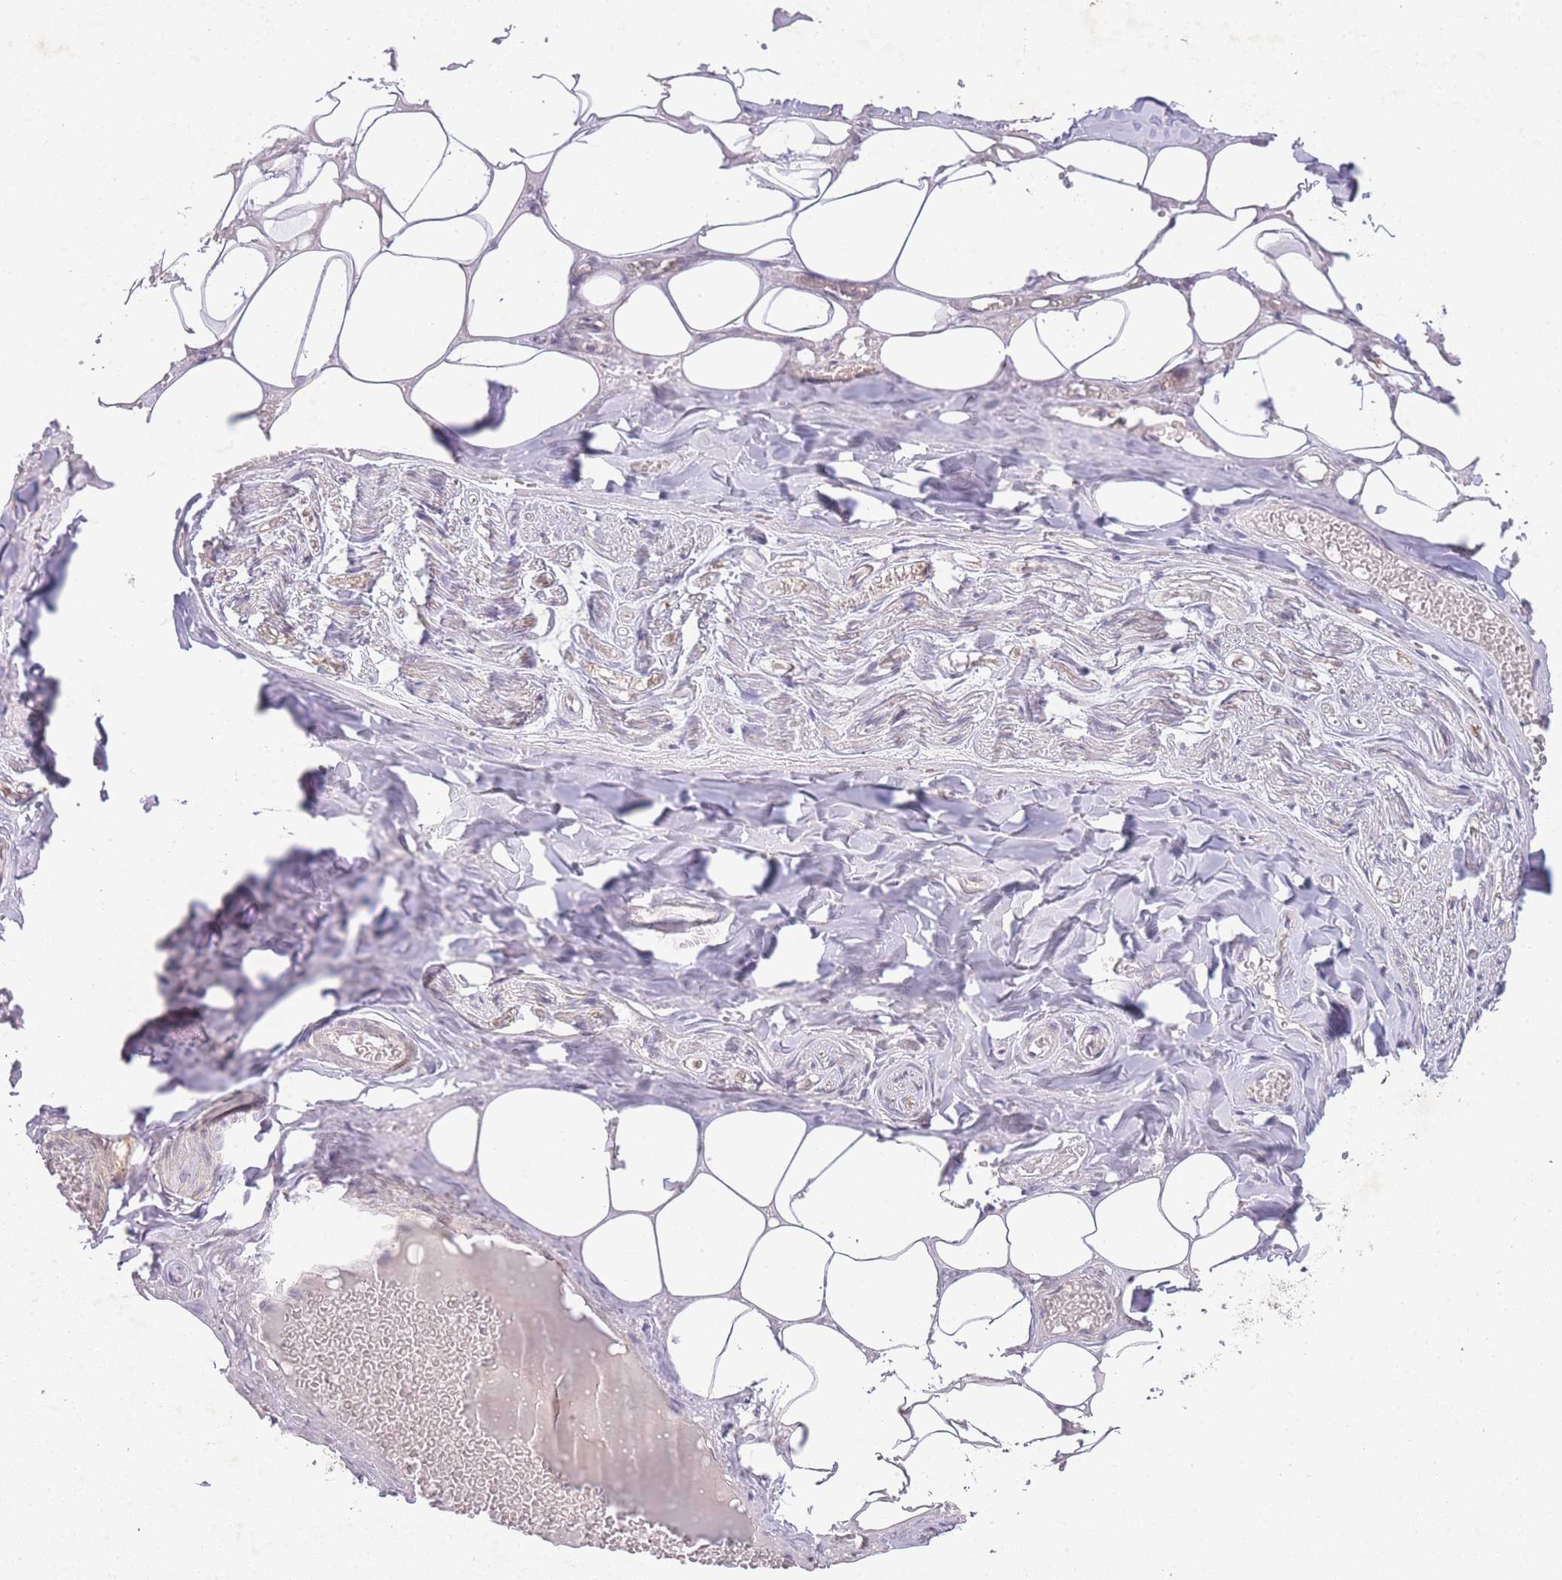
{"staining": {"intensity": "negative", "quantity": "none", "location": "none"}, "tissue": "adipose tissue", "cell_type": "Adipocytes", "image_type": "normal", "snomed": [{"axis": "morphology", "description": "Normal tissue, NOS"}, {"axis": "topography", "description": "Salivary gland"}, {"axis": "topography", "description": "Peripheral nerve tissue"}], "caption": "Adipocytes are negative for brown protein staining in normal adipose tissue. (DAB IHC visualized using brightfield microscopy, high magnification).", "gene": "RNF144B", "patient": {"sex": "male", "age": 38}}